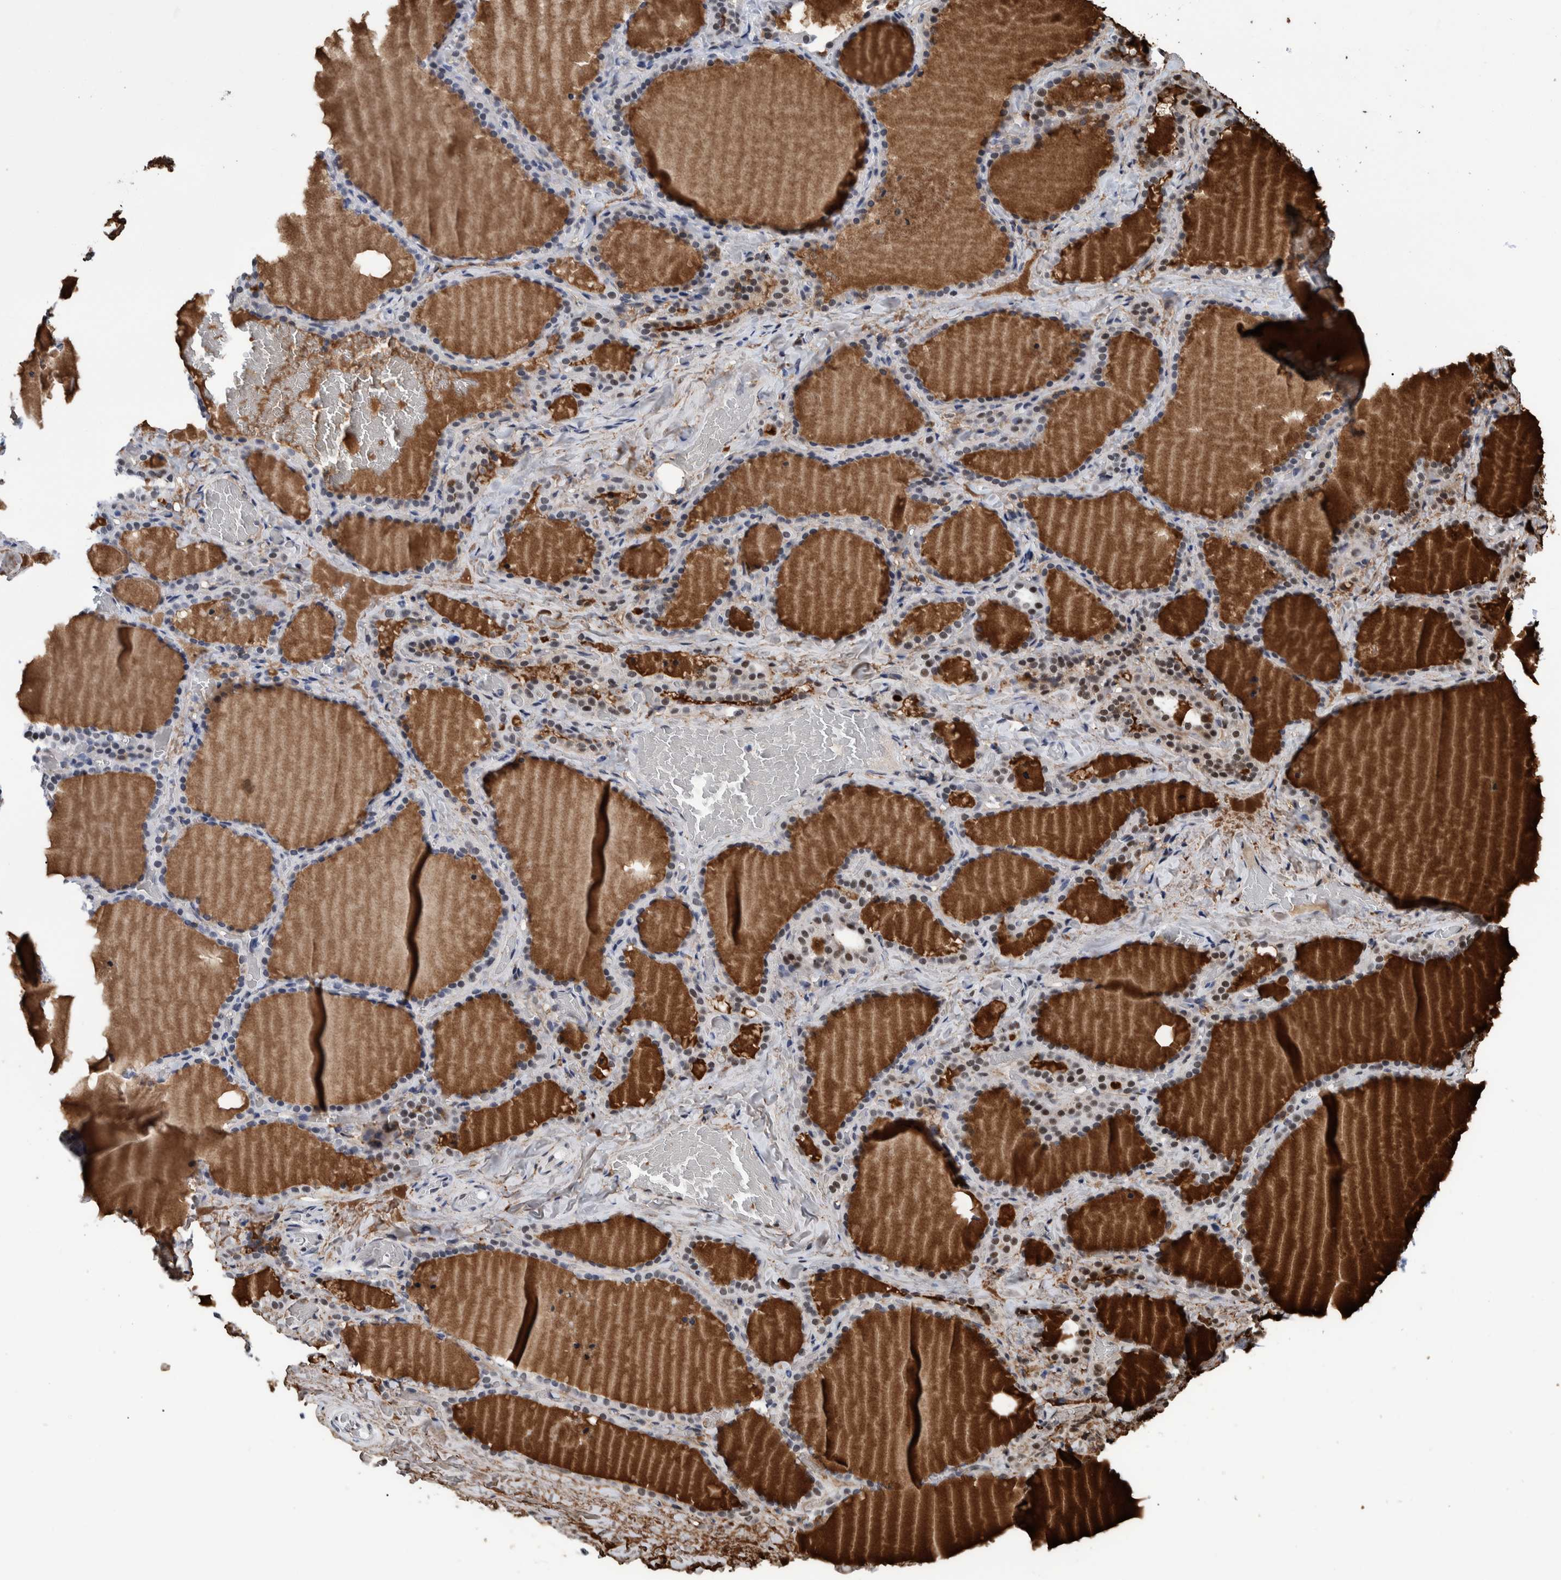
{"staining": {"intensity": "moderate", "quantity": "<25%", "location": "nuclear"}, "tissue": "thyroid gland", "cell_type": "Glandular cells", "image_type": "normal", "snomed": [{"axis": "morphology", "description": "Normal tissue, NOS"}, {"axis": "topography", "description": "Thyroid gland"}], "caption": "Immunohistochemistry image of benign thyroid gland stained for a protein (brown), which reveals low levels of moderate nuclear positivity in approximately <25% of glandular cells.", "gene": "EFTUD2", "patient": {"sex": "female", "age": 22}}